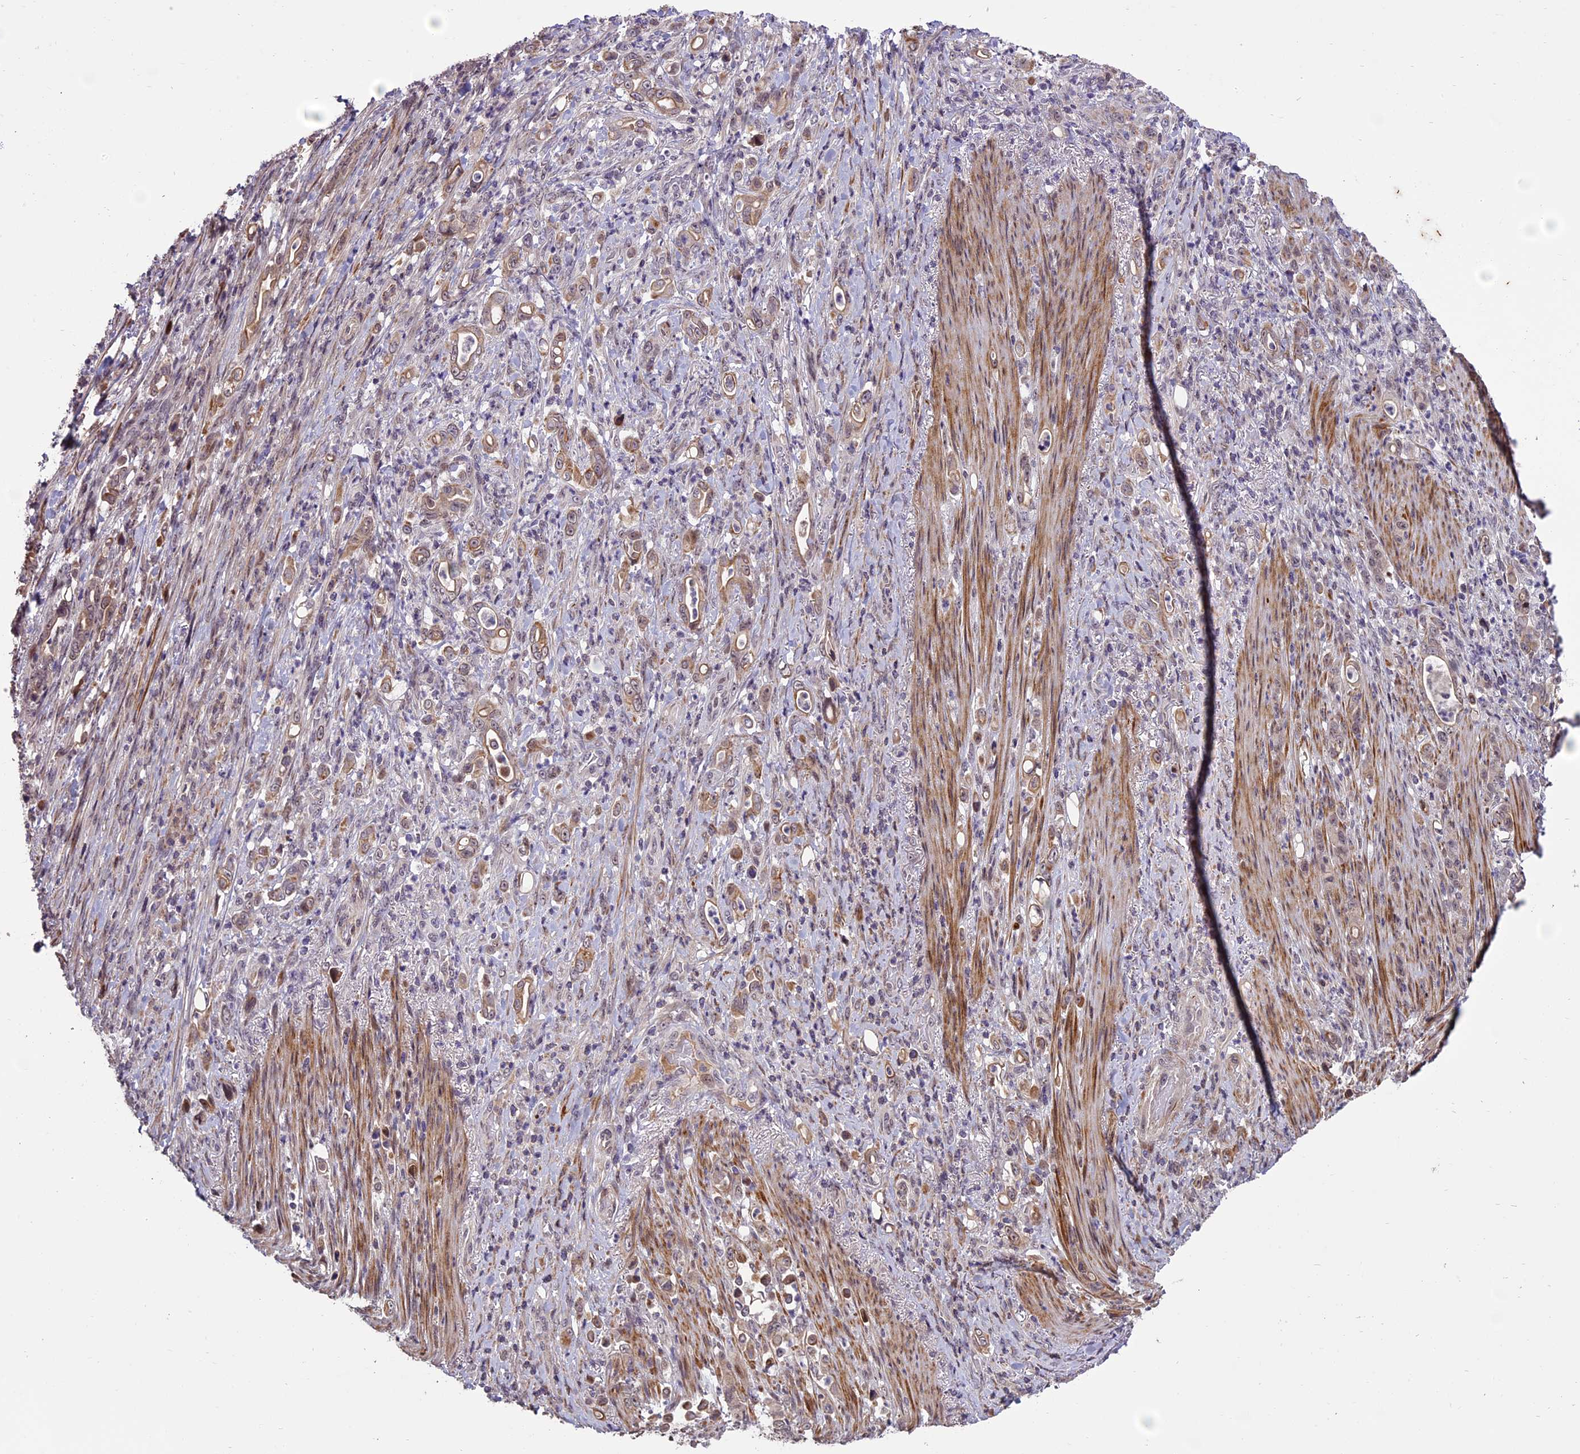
{"staining": {"intensity": "weak", "quantity": ">75%", "location": "cytoplasmic/membranous"}, "tissue": "stomach cancer", "cell_type": "Tumor cells", "image_type": "cancer", "snomed": [{"axis": "morphology", "description": "Normal tissue, NOS"}, {"axis": "morphology", "description": "Adenocarcinoma, NOS"}, {"axis": "topography", "description": "Stomach"}], "caption": "Immunohistochemistry (DAB) staining of human stomach cancer (adenocarcinoma) shows weak cytoplasmic/membranous protein staining in approximately >75% of tumor cells.", "gene": "ENHO", "patient": {"sex": "female", "age": 79}}